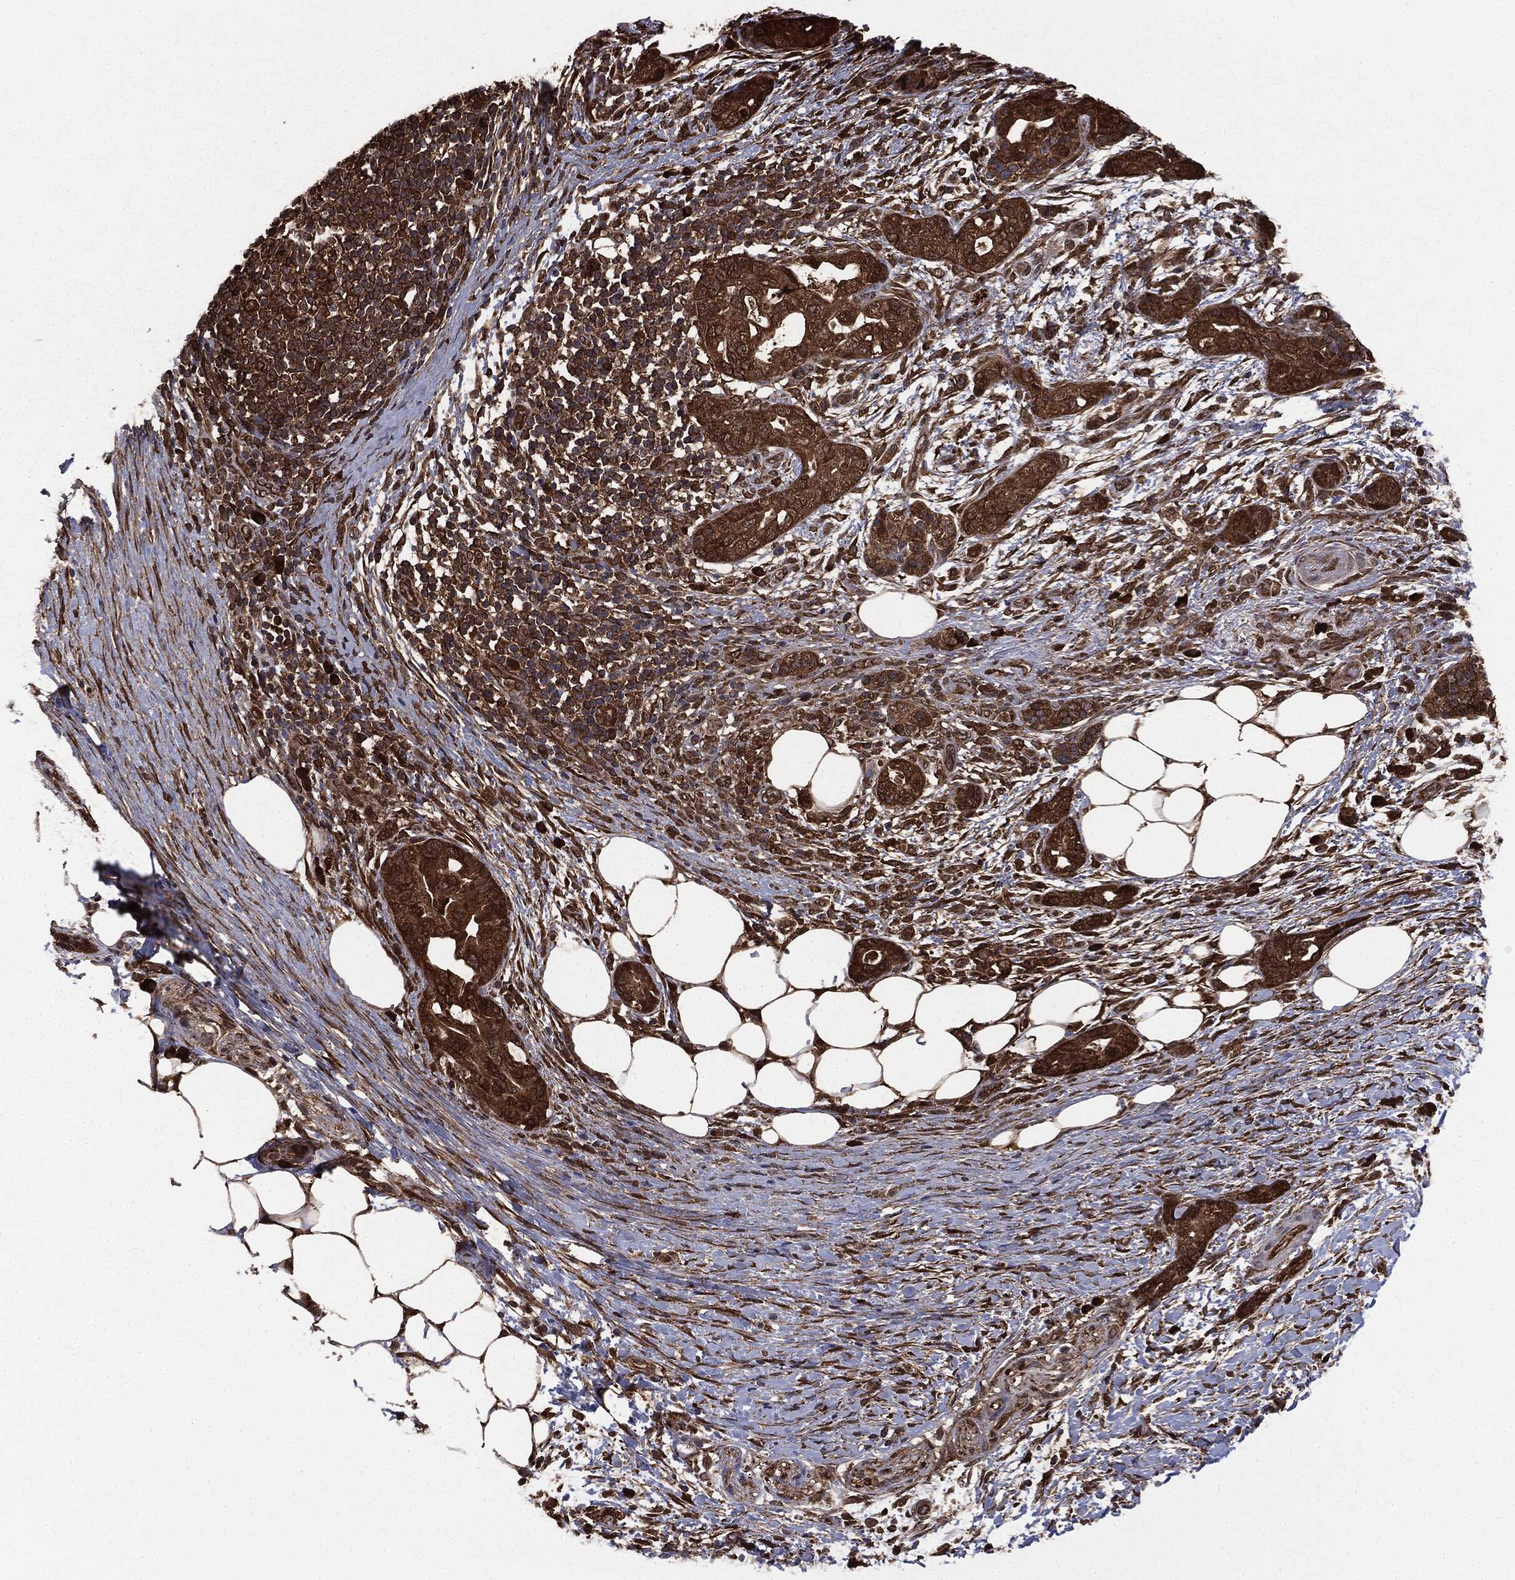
{"staining": {"intensity": "strong", "quantity": ">75%", "location": "cytoplasmic/membranous"}, "tissue": "pancreatic cancer", "cell_type": "Tumor cells", "image_type": "cancer", "snomed": [{"axis": "morphology", "description": "Adenocarcinoma, NOS"}, {"axis": "topography", "description": "Pancreas"}], "caption": "This is an image of immunohistochemistry staining of pancreatic adenocarcinoma, which shows strong expression in the cytoplasmic/membranous of tumor cells.", "gene": "NME1", "patient": {"sex": "female", "age": 72}}